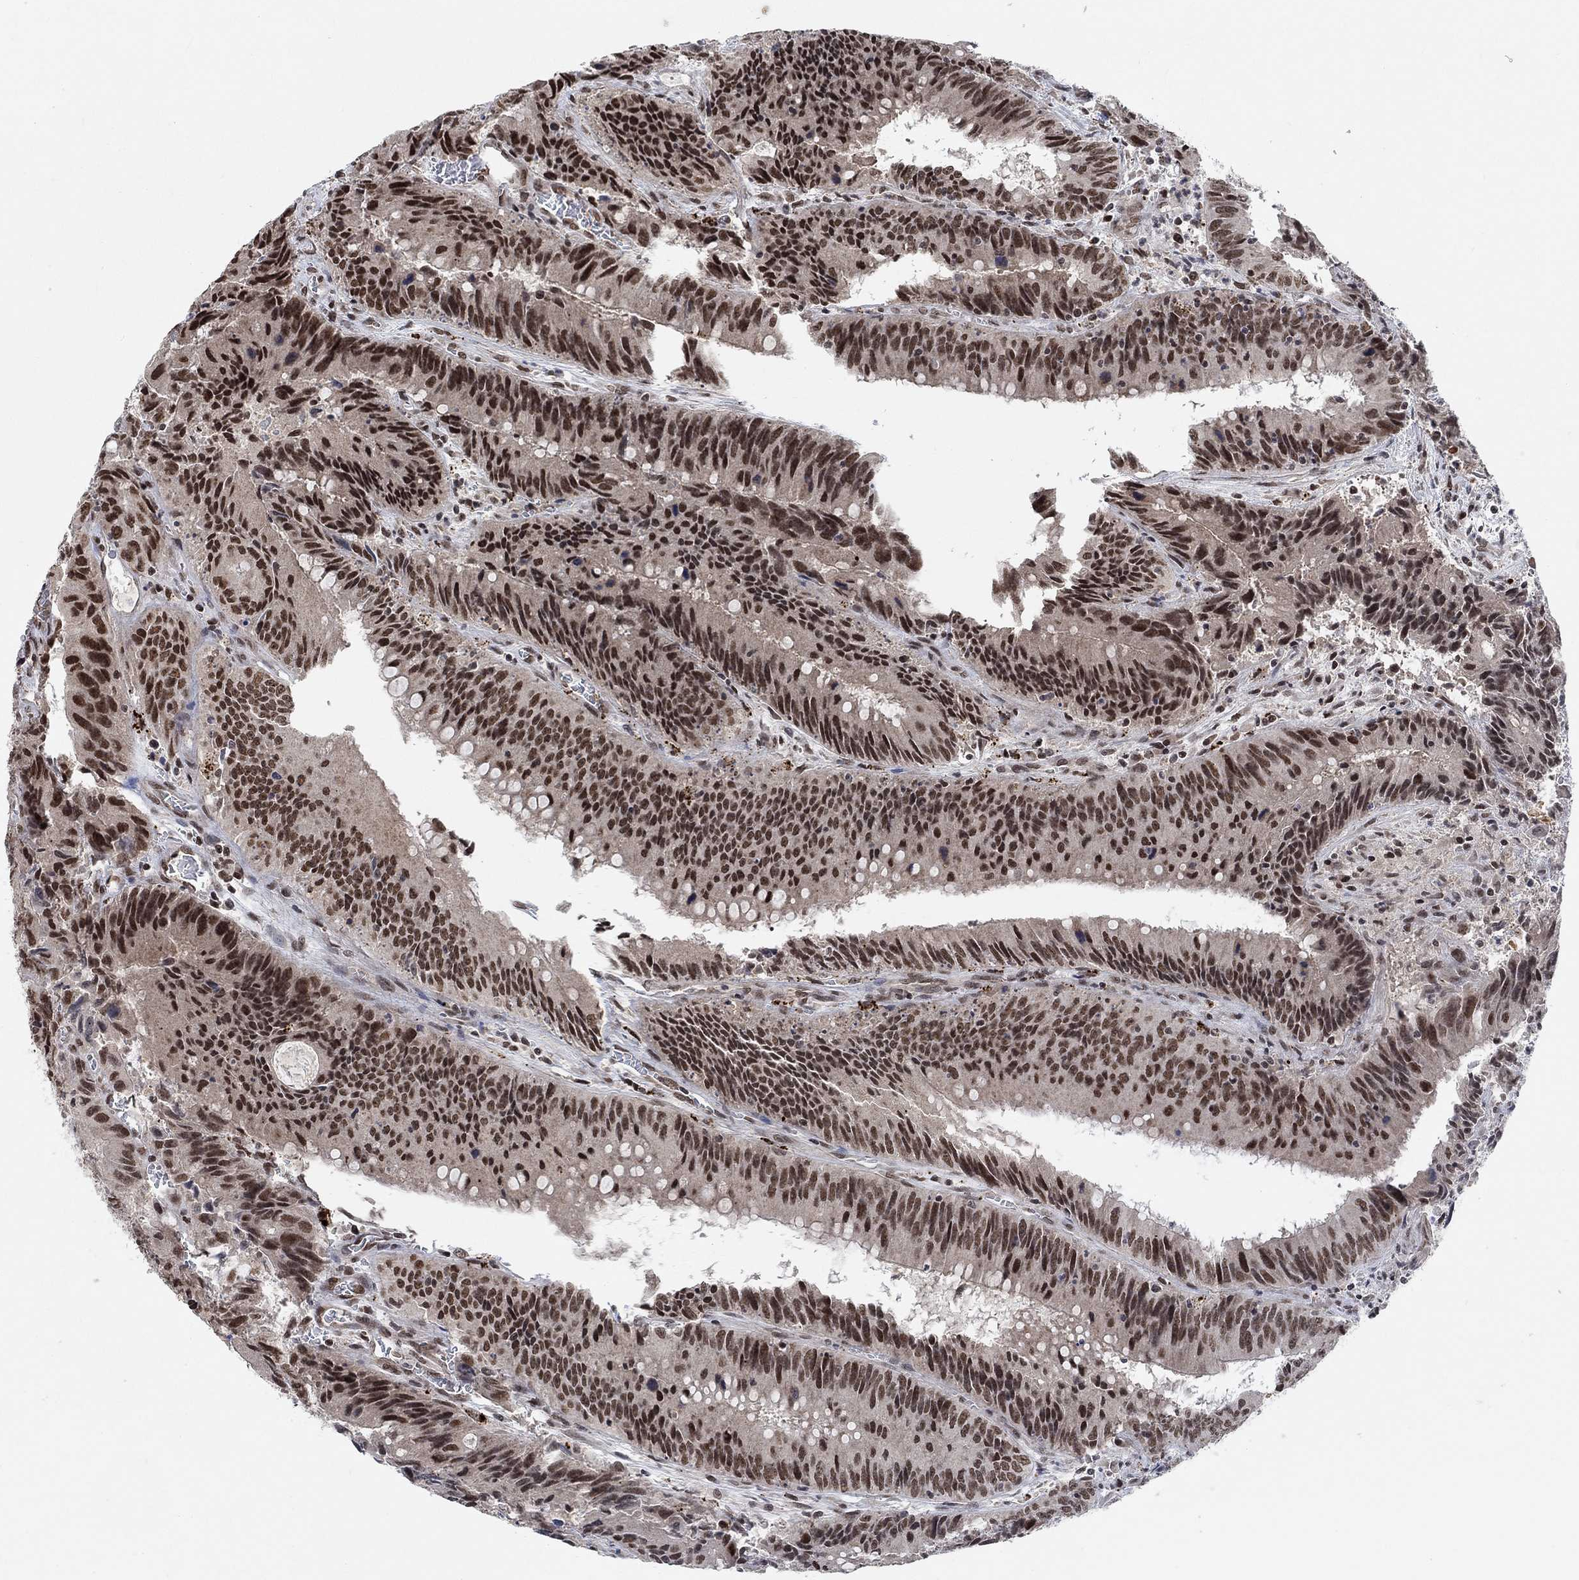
{"staining": {"intensity": "strong", "quantity": "25%-75%", "location": "nuclear"}, "tissue": "colorectal cancer", "cell_type": "Tumor cells", "image_type": "cancer", "snomed": [{"axis": "morphology", "description": "Adenocarcinoma, NOS"}, {"axis": "topography", "description": "Rectum"}], "caption": "Brown immunohistochemical staining in human colorectal cancer (adenocarcinoma) displays strong nuclear staining in approximately 25%-75% of tumor cells.", "gene": "THAP8", "patient": {"sex": "female", "age": 72}}